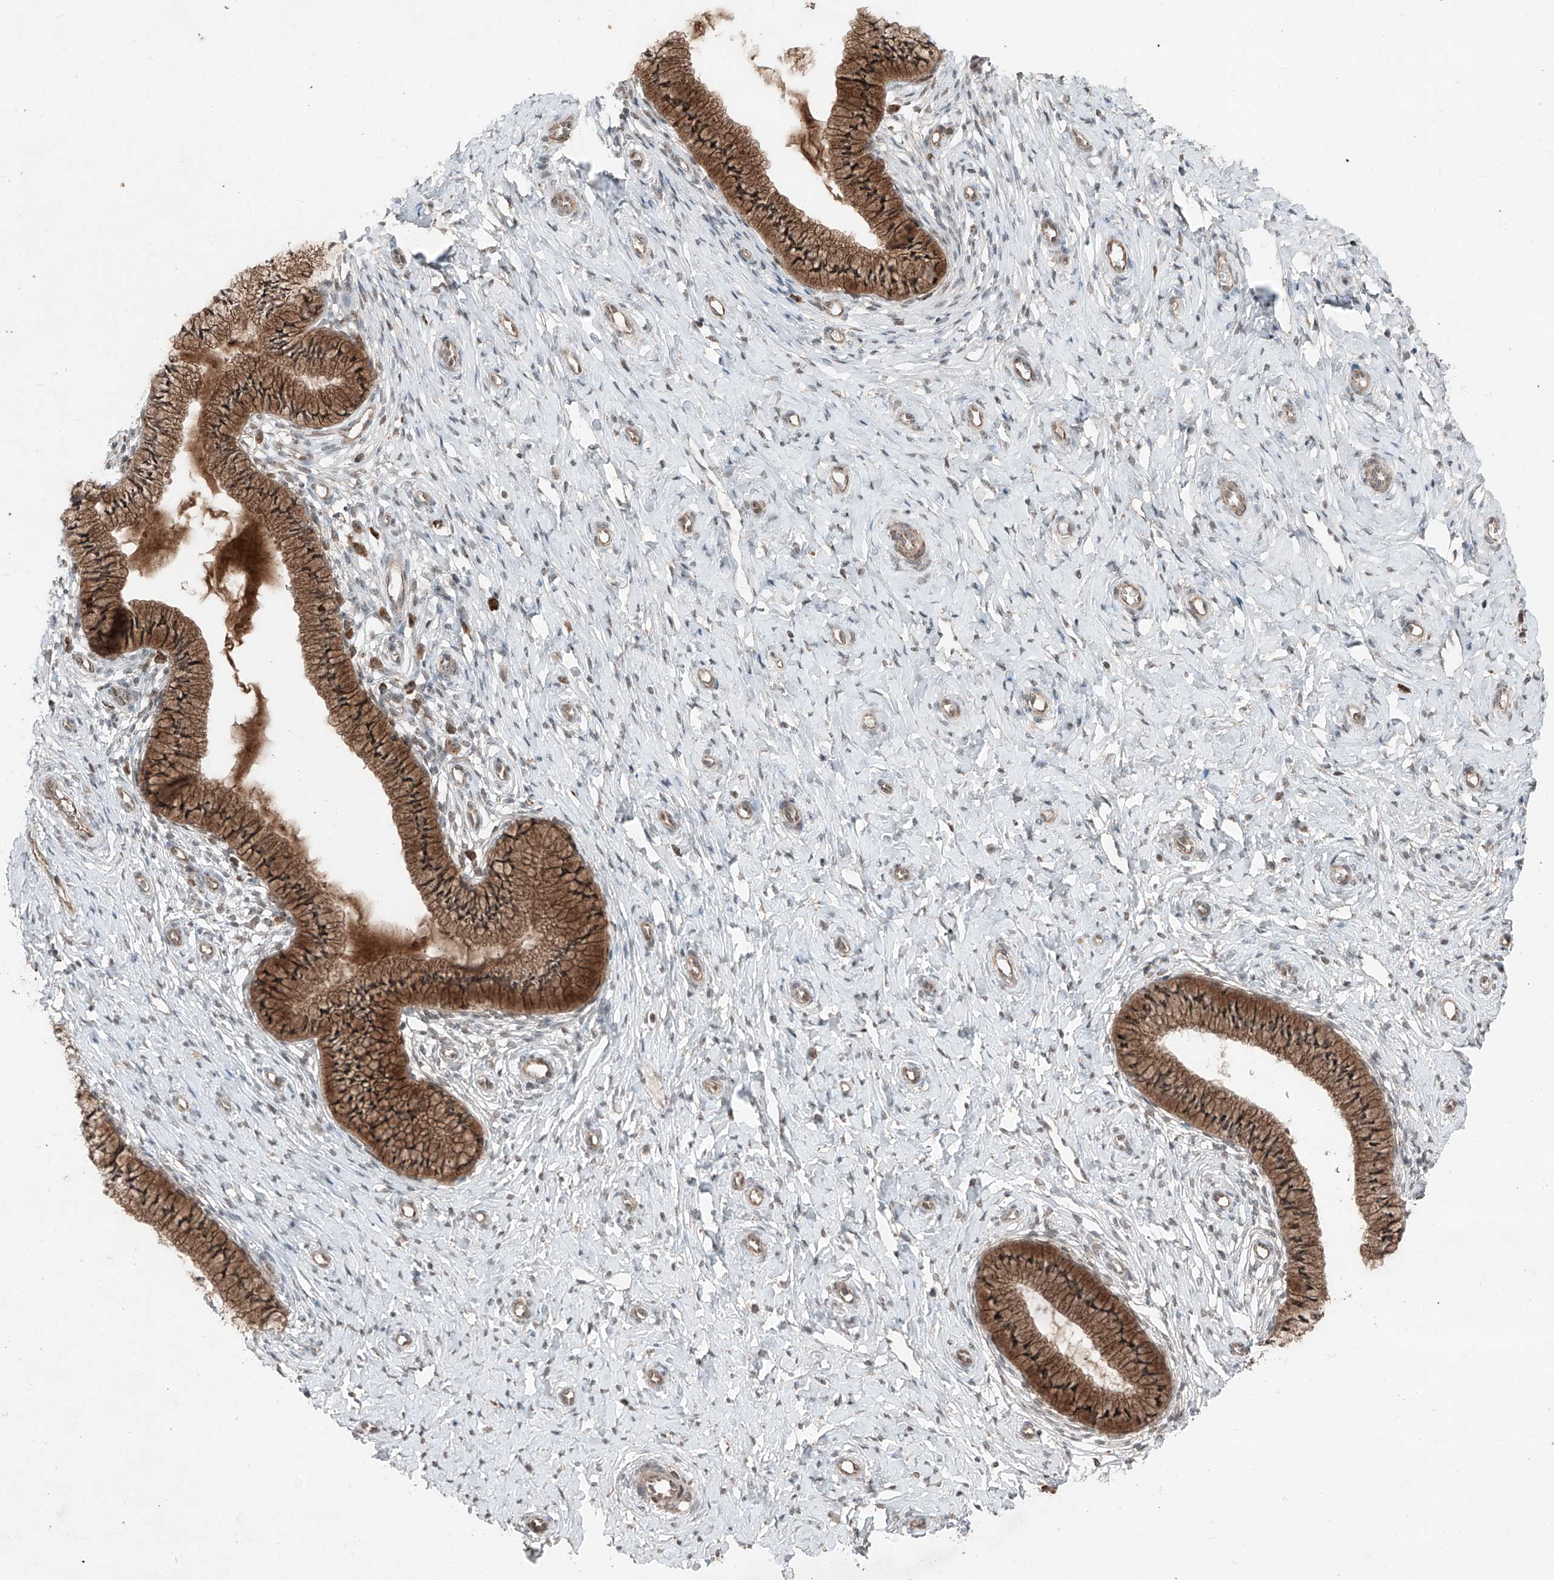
{"staining": {"intensity": "moderate", "quantity": ">75%", "location": "cytoplasmic/membranous"}, "tissue": "cervix", "cell_type": "Glandular cells", "image_type": "normal", "snomed": [{"axis": "morphology", "description": "Normal tissue, NOS"}, {"axis": "topography", "description": "Cervix"}], "caption": "Immunohistochemistry (DAB (3,3'-diaminobenzidine)) staining of unremarkable human cervix shows moderate cytoplasmic/membranous protein positivity in about >75% of glandular cells. The staining was performed using DAB (3,3'-diaminobenzidine) to visualize the protein expression in brown, while the nuclei were stained in blue with hematoxylin (Magnification: 20x).", "gene": "ZNF620", "patient": {"sex": "female", "age": 36}}